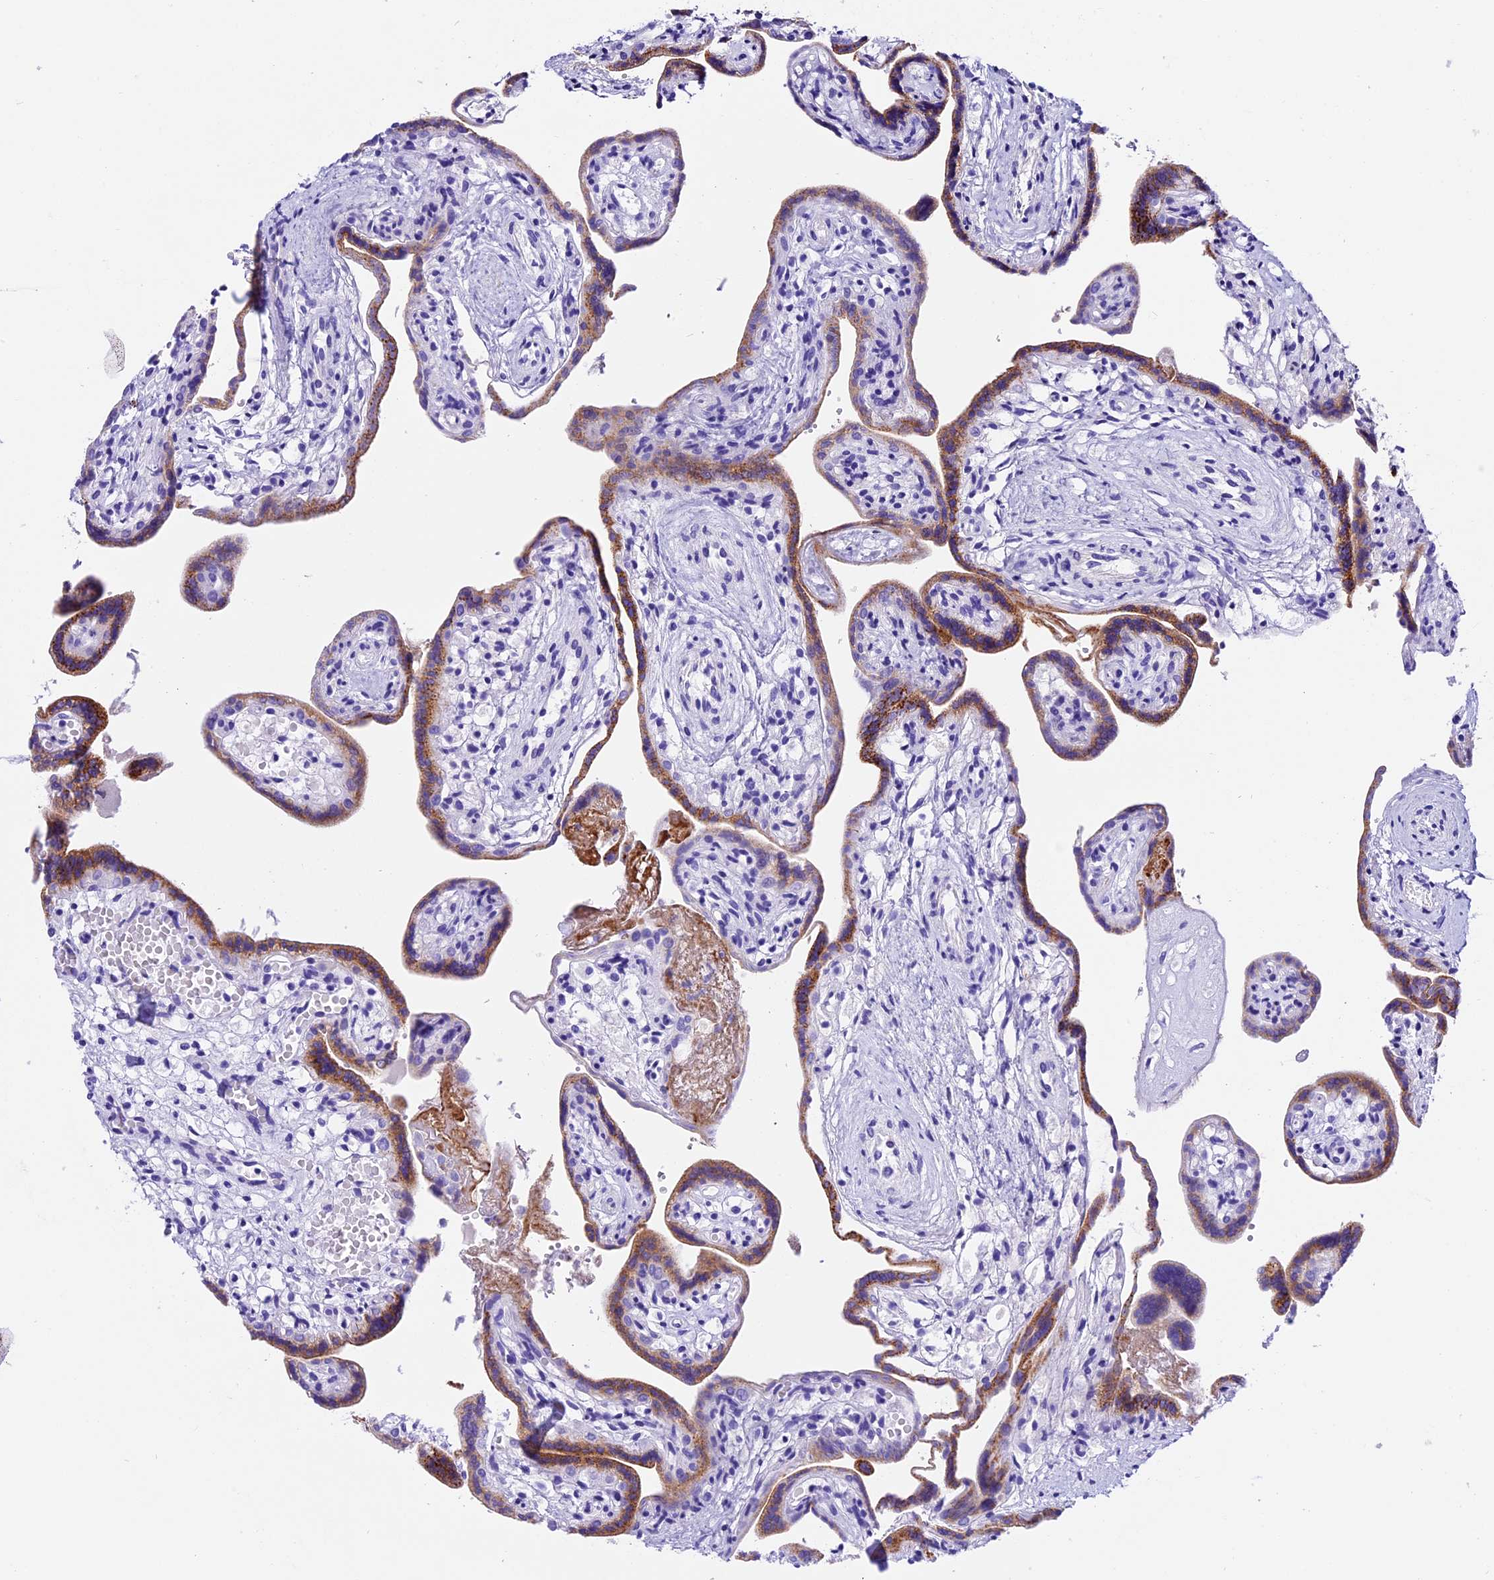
{"staining": {"intensity": "moderate", "quantity": "25%-75%", "location": "cytoplasmic/membranous"}, "tissue": "placenta", "cell_type": "Trophoblastic cells", "image_type": "normal", "snomed": [{"axis": "morphology", "description": "Normal tissue, NOS"}, {"axis": "topography", "description": "Placenta"}], "caption": "Protein staining of normal placenta shows moderate cytoplasmic/membranous expression in approximately 25%-75% of trophoblastic cells. The staining was performed using DAB, with brown indicating positive protein expression. Nuclei are stained blue with hematoxylin.", "gene": "PSG11", "patient": {"sex": "female", "age": 37}}